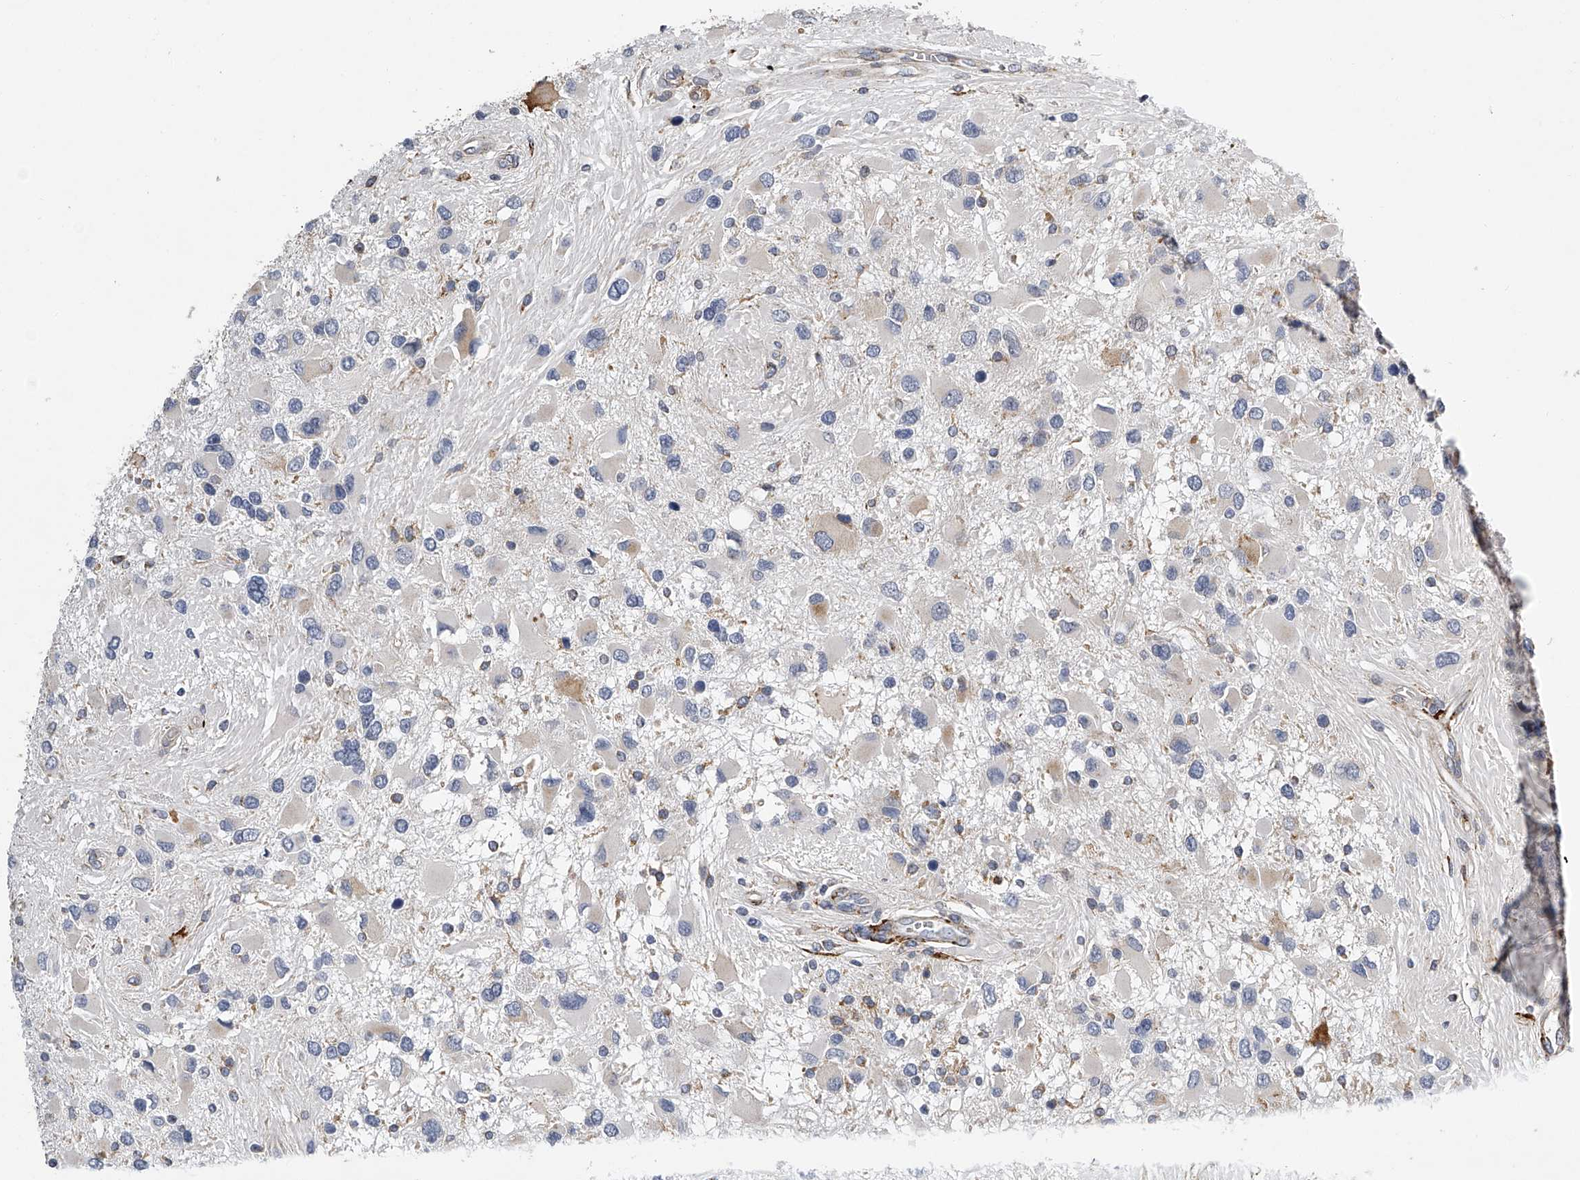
{"staining": {"intensity": "negative", "quantity": "none", "location": "none"}, "tissue": "glioma", "cell_type": "Tumor cells", "image_type": "cancer", "snomed": [{"axis": "morphology", "description": "Glioma, malignant, High grade"}, {"axis": "topography", "description": "Brain"}], "caption": "DAB immunohistochemical staining of human malignant high-grade glioma displays no significant staining in tumor cells. (Stains: DAB IHC with hematoxylin counter stain, Microscopy: brightfield microscopy at high magnification).", "gene": "TMEM63C", "patient": {"sex": "male", "age": 53}}